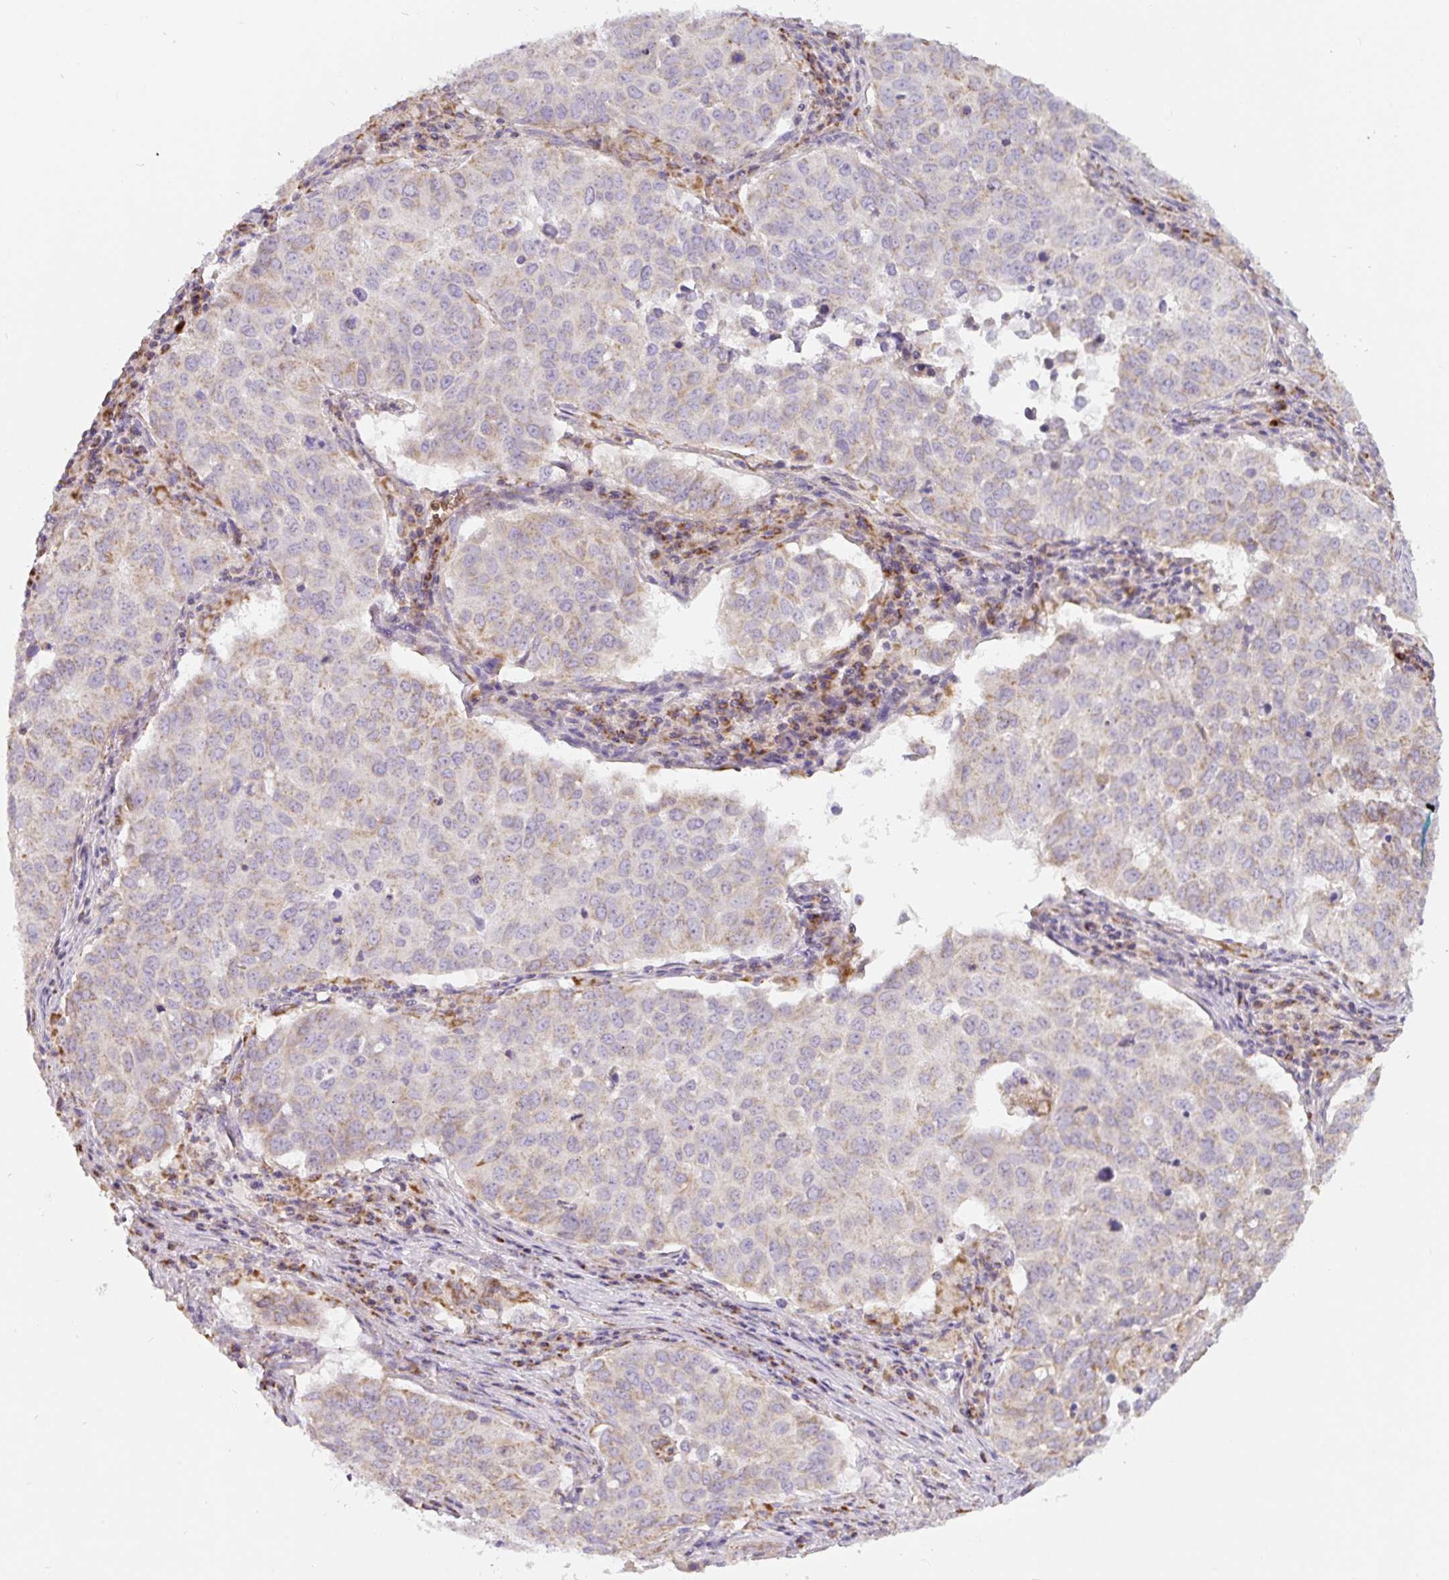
{"staining": {"intensity": "moderate", "quantity": "<25%", "location": "cytoplasmic/membranous"}, "tissue": "lung cancer", "cell_type": "Tumor cells", "image_type": "cancer", "snomed": [{"axis": "morphology", "description": "Adenocarcinoma, NOS"}, {"axis": "topography", "description": "Lung"}], "caption": "The image reveals a brown stain indicating the presence of a protein in the cytoplasmic/membranous of tumor cells in adenocarcinoma (lung).", "gene": "MT-CO2", "patient": {"sex": "female", "age": 50}}